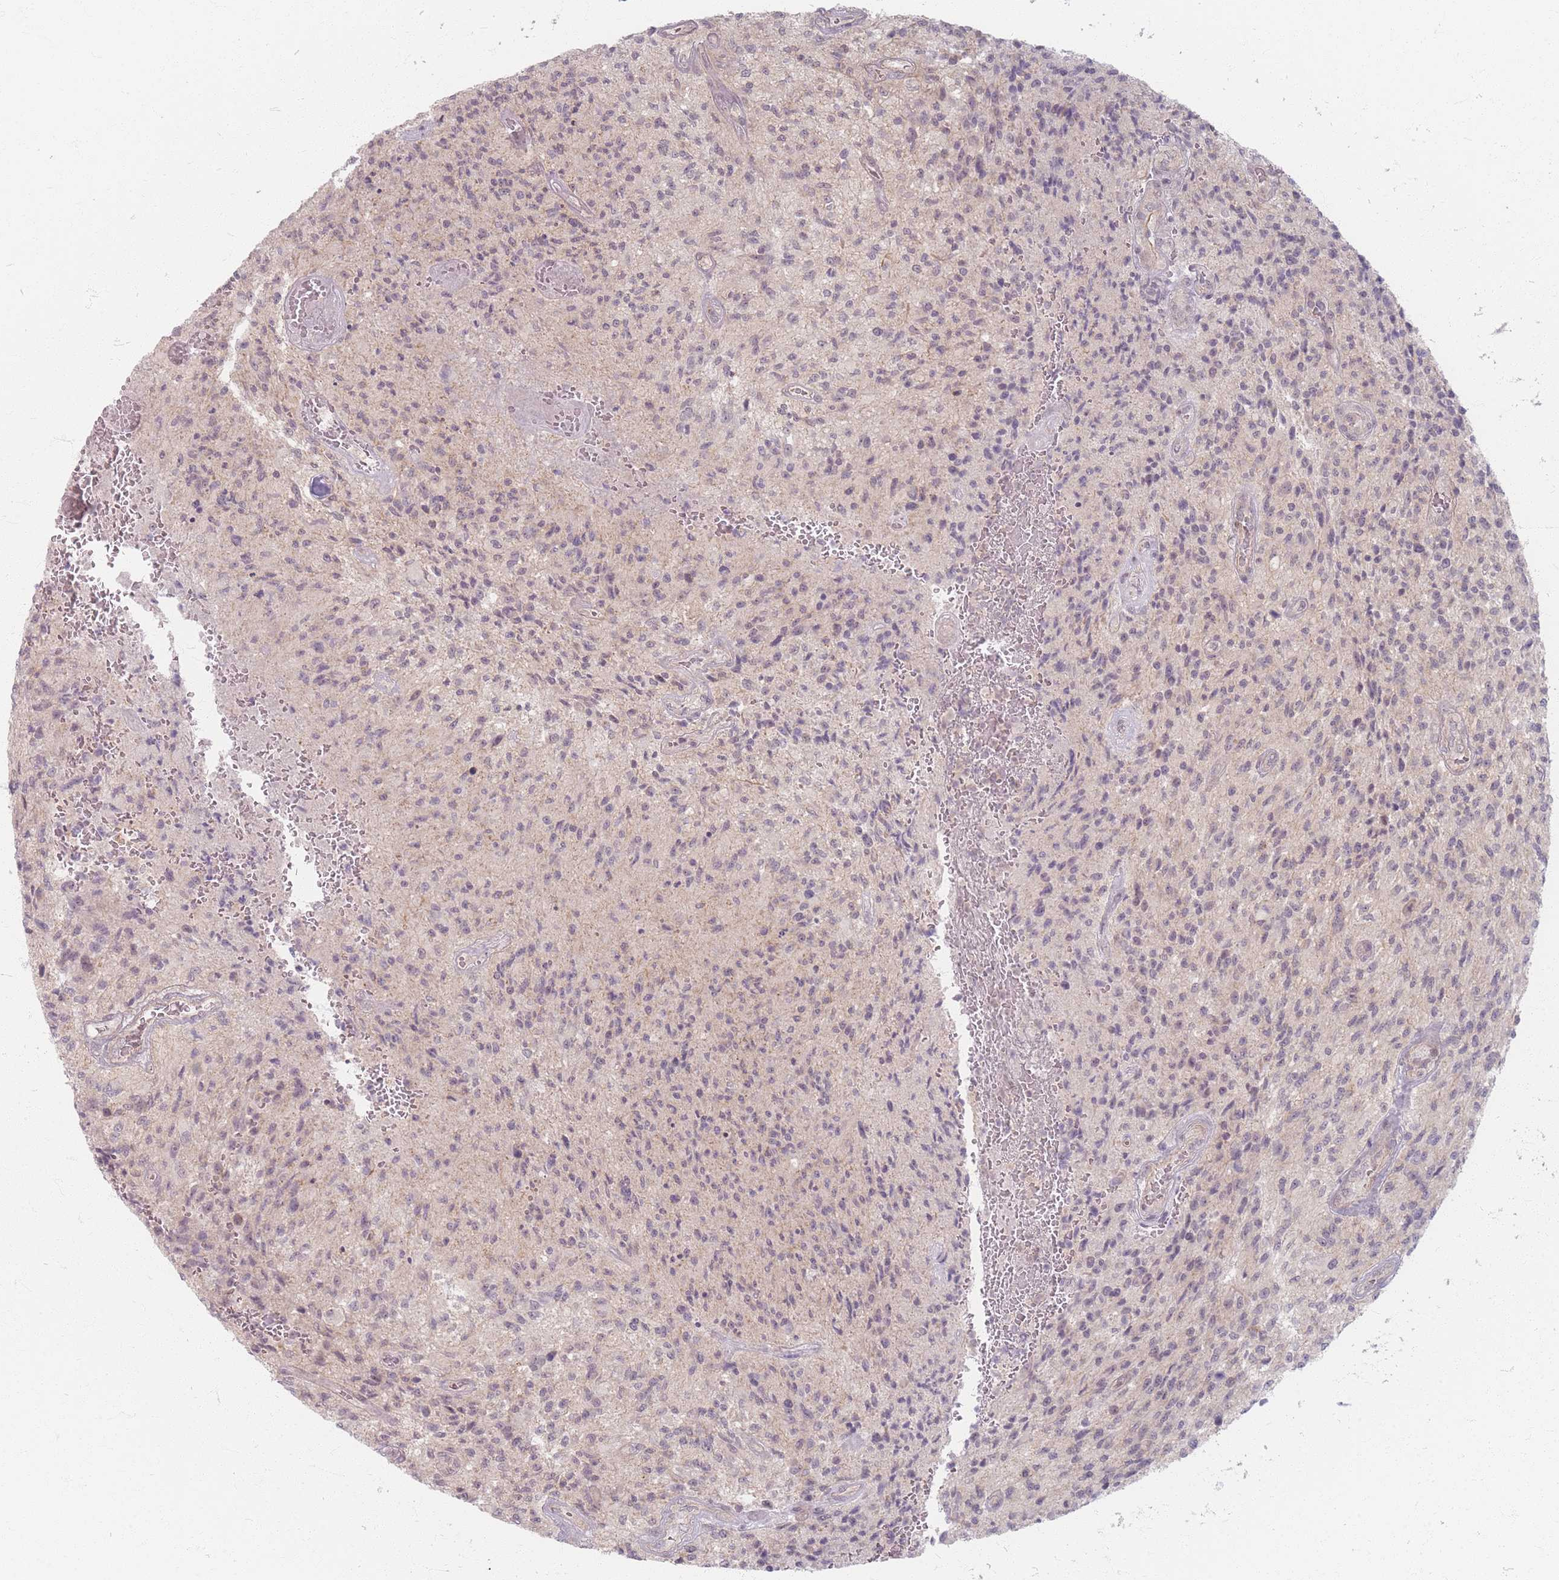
{"staining": {"intensity": "negative", "quantity": "none", "location": "none"}, "tissue": "glioma", "cell_type": "Tumor cells", "image_type": "cancer", "snomed": [{"axis": "morphology", "description": "Normal tissue, NOS"}, {"axis": "morphology", "description": "Glioma, malignant, High grade"}, {"axis": "topography", "description": "Cerebral cortex"}], "caption": "A high-resolution histopathology image shows immunohistochemistry (IHC) staining of glioma, which displays no significant expression in tumor cells.", "gene": "GABRA6", "patient": {"sex": "male", "age": 56}}